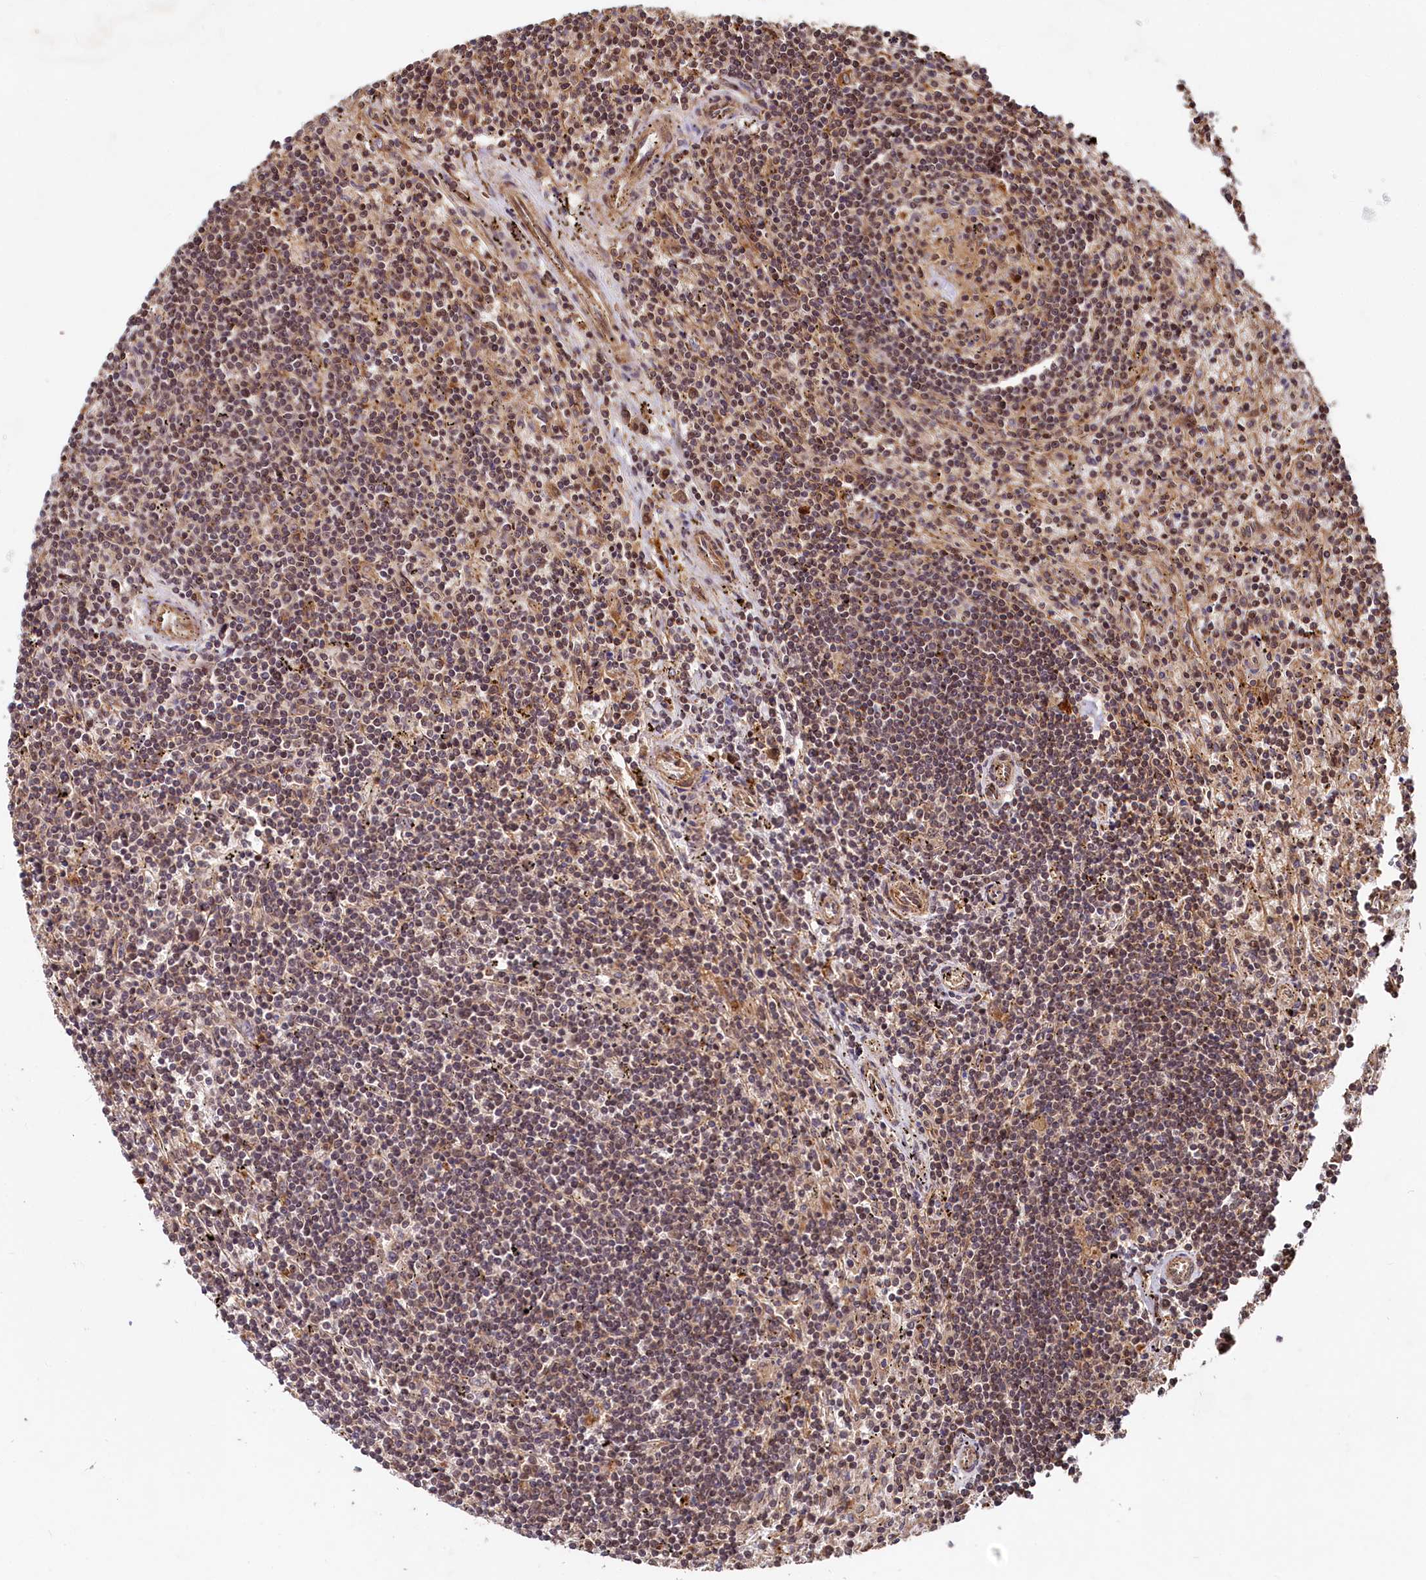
{"staining": {"intensity": "moderate", "quantity": "25%-75%", "location": "cytoplasmic/membranous"}, "tissue": "lymphoma", "cell_type": "Tumor cells", "image_type": "cancer", "snomed": [{"axis": "morphology", "description": "Malignant lymphoma, non-Hodgkin's type, Low grade"}, {"axis": "topography", "description": "Spleen"}], "caption": "Immunohistochemical staining of malignant lymphoma, non-Hodgkin's type (low-grade) demonstrates moderate cytoplasmic/membranous protein positivity in approximately 25%-75% of tumor cells.", "gene": "TRIM23", "patient": {"sex": "male", "age": 76}}